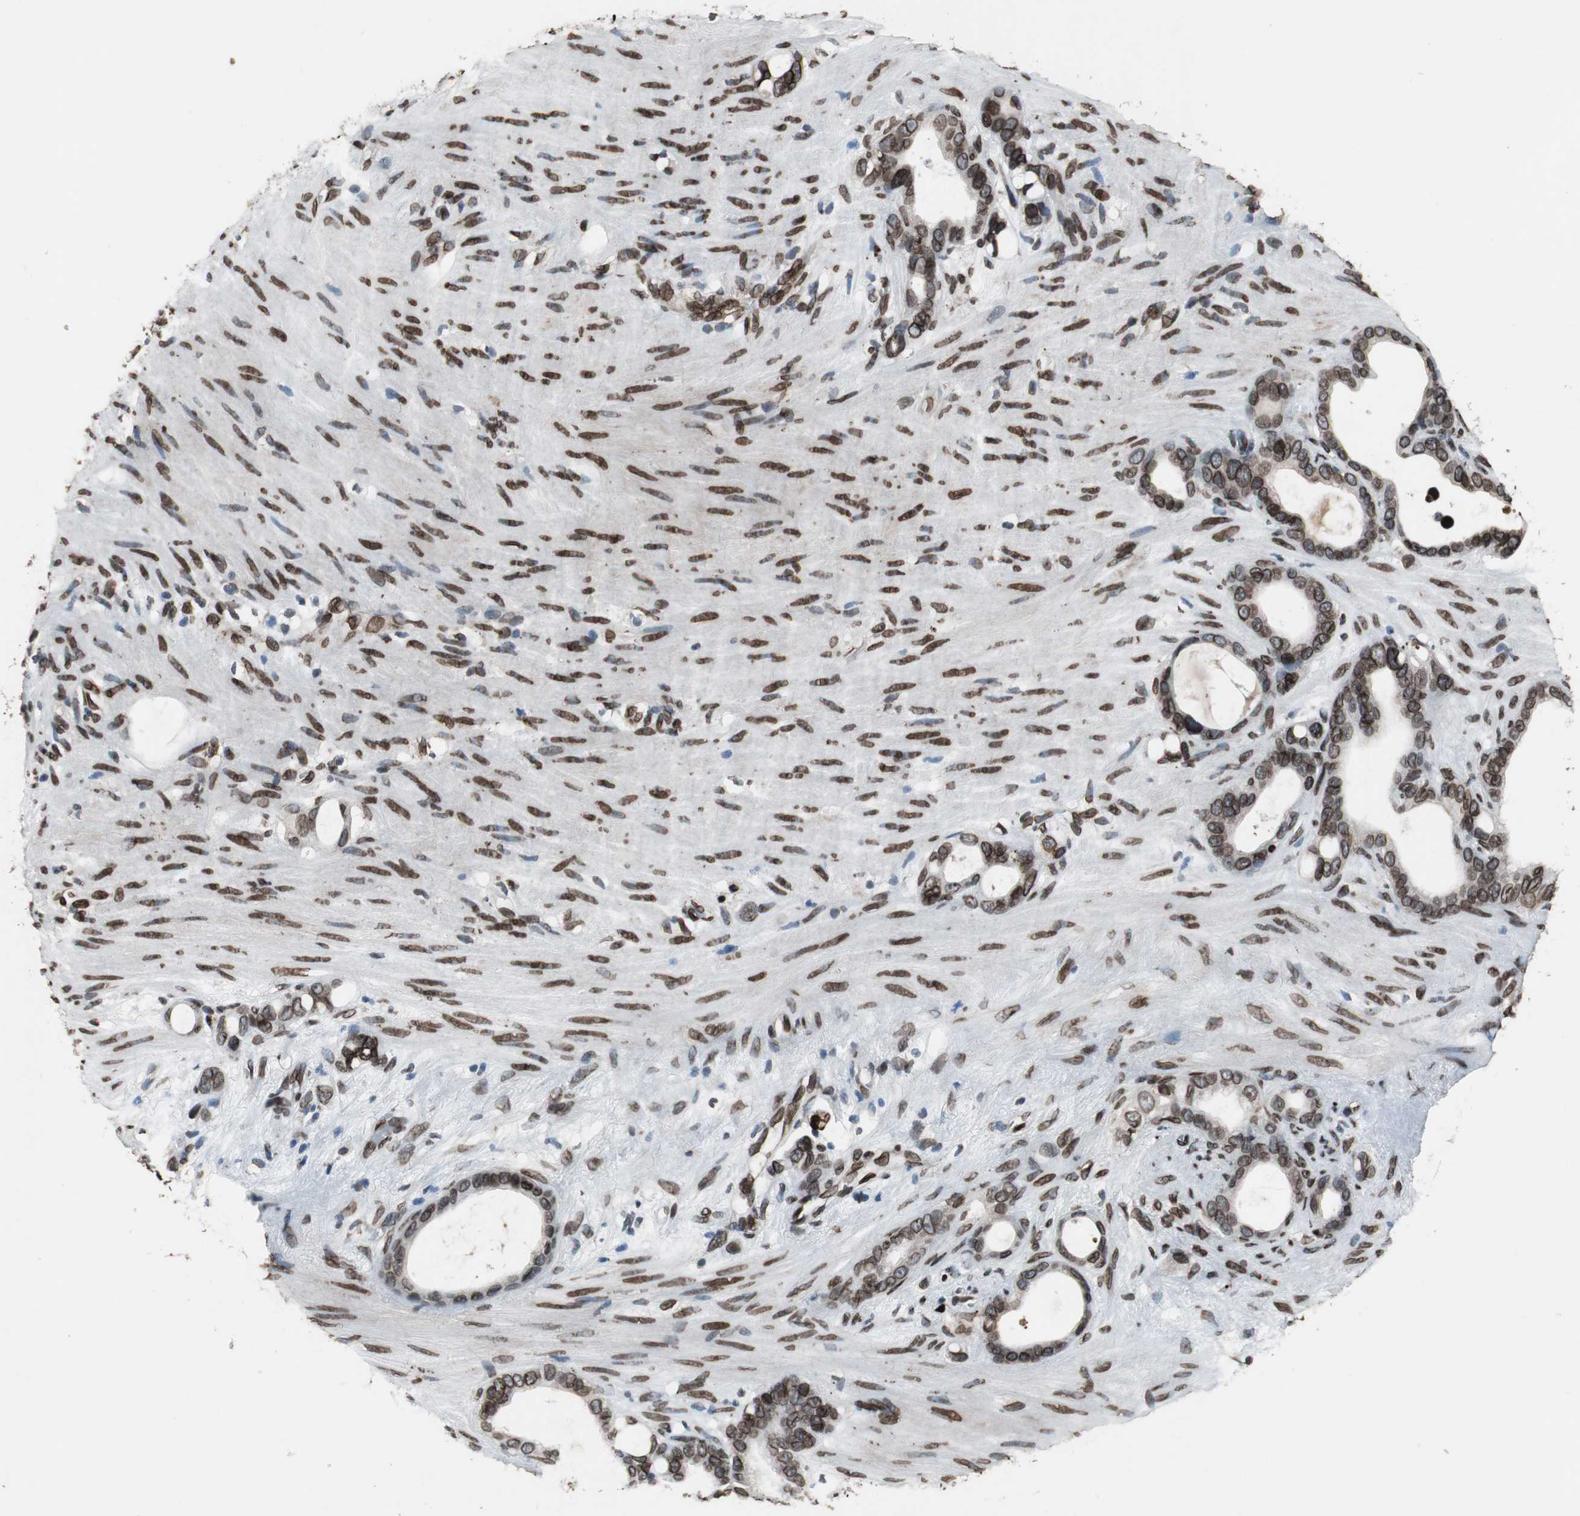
{"staining": {"intensity": "strong", "quantity": ">75%", "location": "cytoplasmic/membranous,nuclear"}, "tissue": "stomach cancer", "cell_type": "Tumor cells", "image_type": "cancer", "snomed": [{"axis": "morphology", "description": "Adenocarcinoma, NOS"}, {"axis": "topography", "description": "Stomach"}], "caption": "The immunohistochemical stain highlights strong cytoplasmic/membranous and nuclear expression in tumor cells of stomach cancer (adenocarcinoma) tissue.", "gene": "LMNA", "patient": {"sex": "female", "age": 75}}